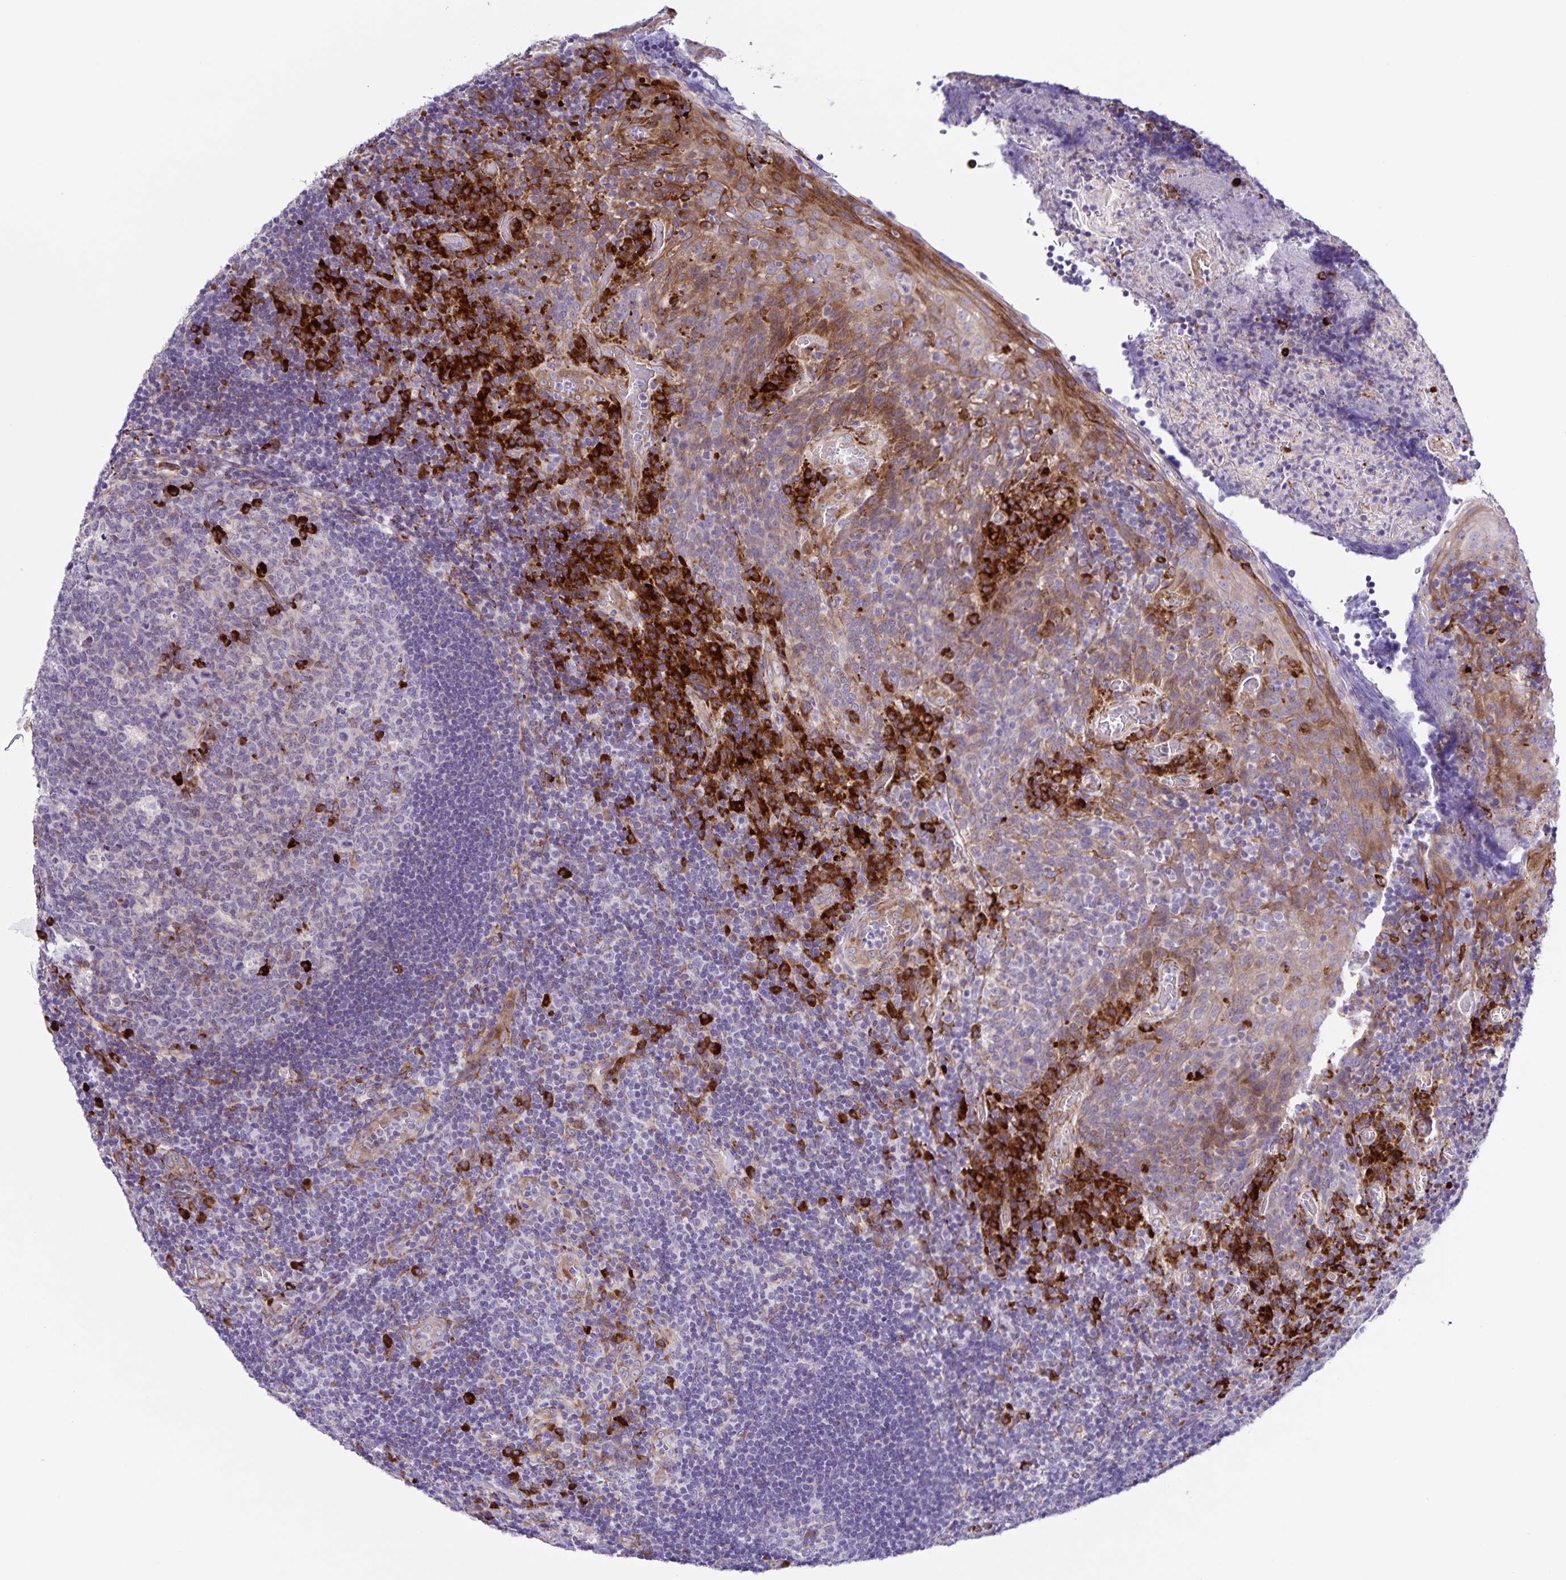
{"staining": {"intensity": "strong", "quantity": "<25%", "location": "cytoplasmic/membranous"}, "tissue": "tonsil", "cell_type": "Germinal center cells", "image_type": "normal", "snomed": [{"axis": "morphology", "description": "Normal tissue, NOS"}, {"axis": "topography", "description": "Tonsil"}], "caption": "Immunohistochemical staining of benign human tonsil exhibits strong cytoplasmic/membranous protein staining in about <25% of germinal center cells. Immunohistochemistry stains the protein of interest in brown and the nuclei are stained blue.", "gene": "OSBPL5", "patient": {"sex": "male", "age": 17}}